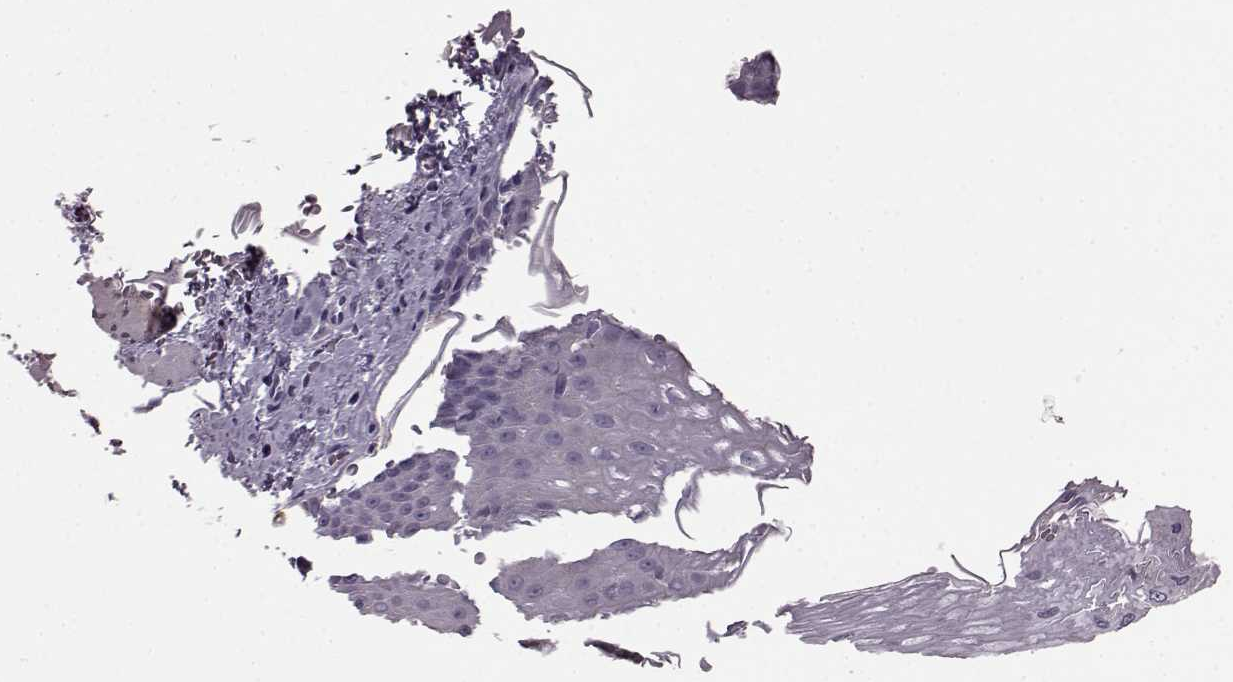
{"staining": {"intensity": "negative", "quantity": "none", "location": "none"}, "tissue": "esophagus", "cell_type": "Squamous epithelial cells", "image_type": "normal", "snomed": [{"axis": "morphology", "description": "Normal tissue, NOS"}, {"axis": "topography", "description": "Esophagus"}], "caption": "Squamous epithelial cells show no significant staining in normal esophagus. Brightfield microscopy of immunohistochemistry stained with DAB (3,3'-diaminobenzidine) (brown) and hematoxylin (blue), captured at high magnification.", "gene": "SLC28A2", "patient": {"sex": "male", "age": 62}}